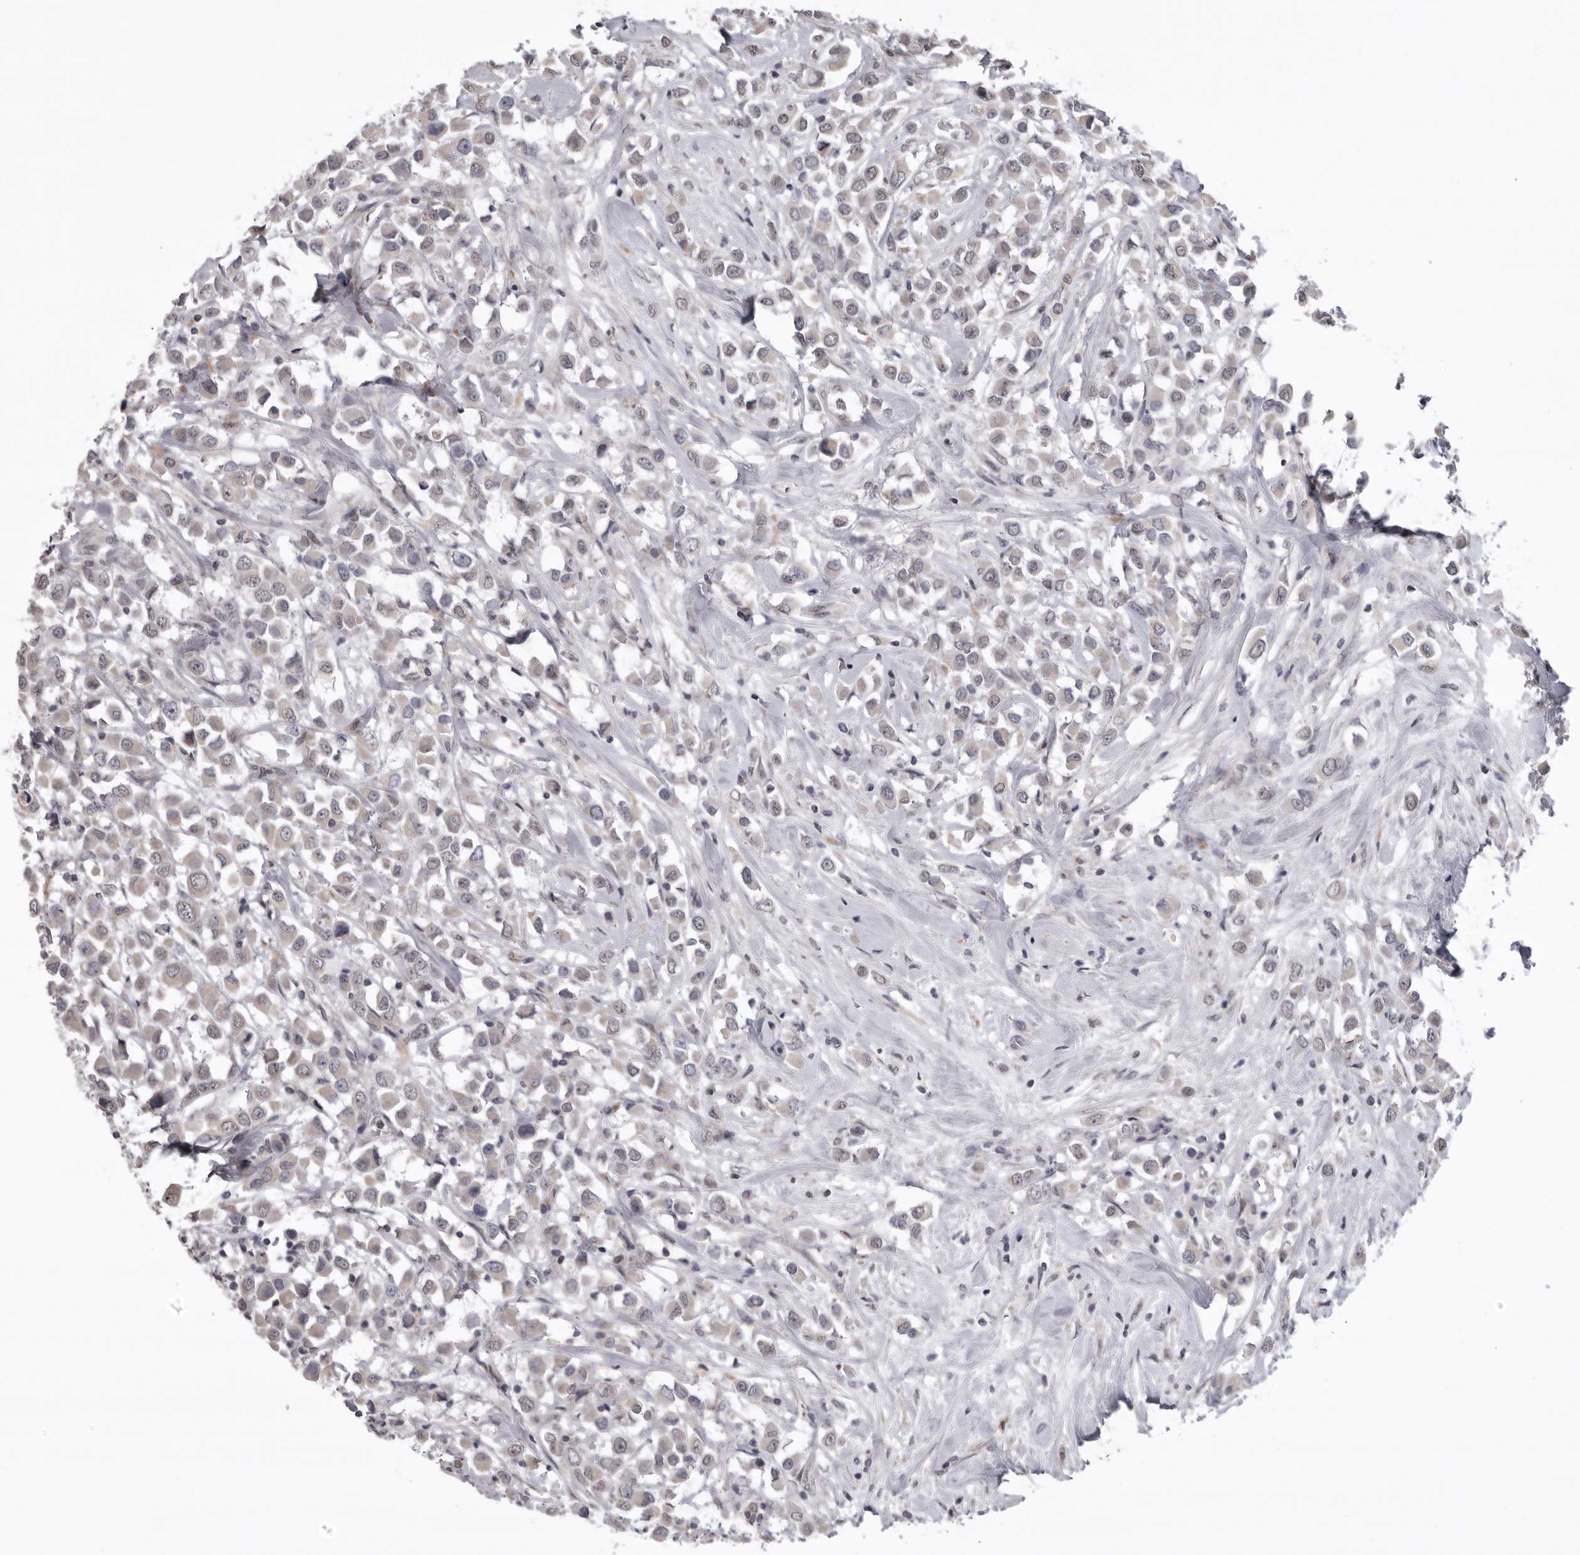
{"staining": {"intensity": "negative", "quantity": "none", "location": "none"}, "tissue": "breast cancer", "cell_type": "Tumor cells", "image_type": "cancer", "snomed": [{"axis": "morphology", "description": "Duct carcinoma"}, {"axis": "topography", "description": "Breast"}], "caption": "Immunohistochemistry (IHC) of breast cancer reveals no positivity in tumor cells.", "gene": "C1orf109", "patient": {"sex": "female", "age": 61}}